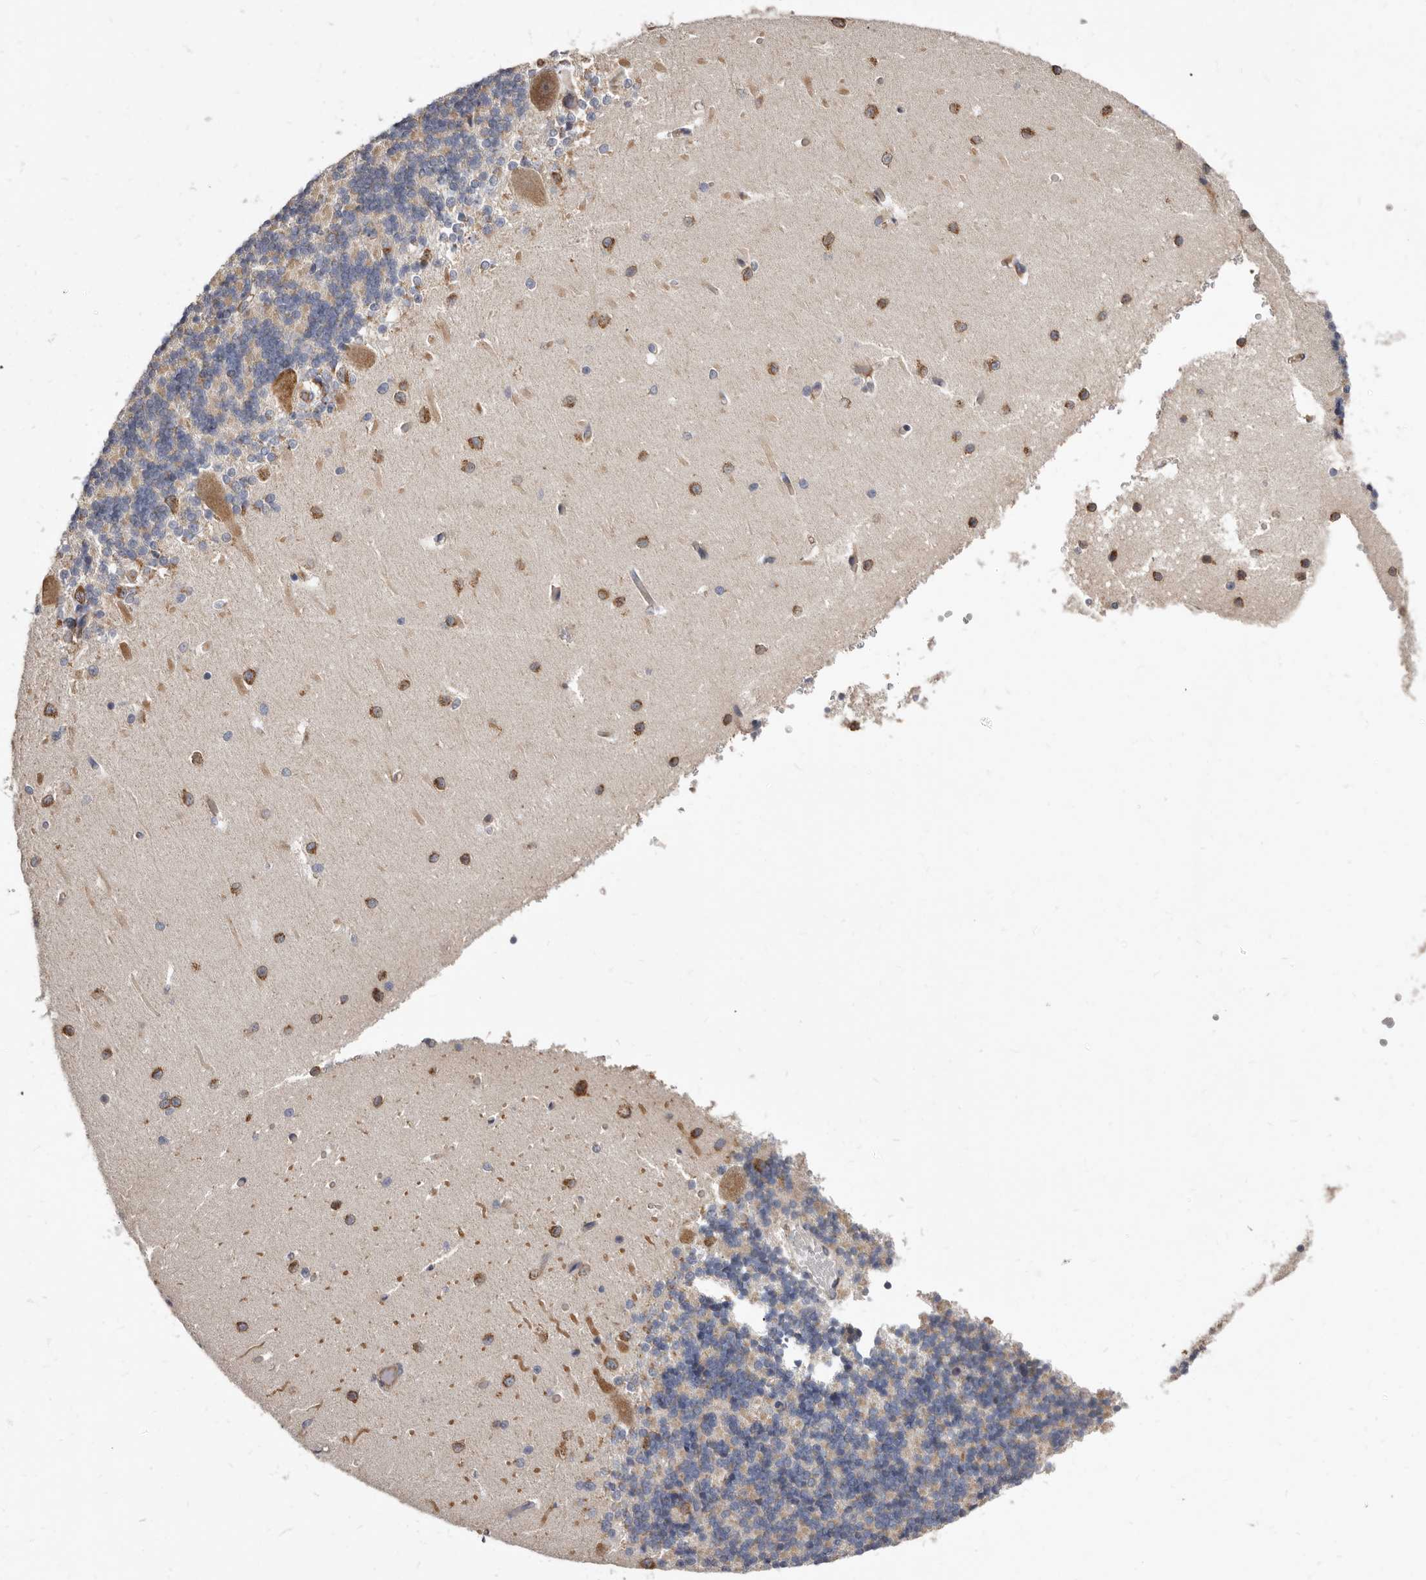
{"staining": {"intensity": "weak", "quantity": "25%-75%", "location": "cytoplasmic/membranous"}, "tissue": "cerebellum", "cell_type": "Cells in granular layer", "image_type": "normal", "snomed": [{"axis": "morphology", "description": "Normal tissue, NOS"}, {"axis": "topography", "description": "Cerebellum"}], "caption": "Protein staining by IHC exhibits weak cytoplasmic/membranous staining in about 25%-75% of cells in granular layer in normal cerebellum. (brown staining indicates protein expression, while blue staining denotes nuclei).", "gene": "ASIC5", "patient": {"sex": "male", "age": 37}}